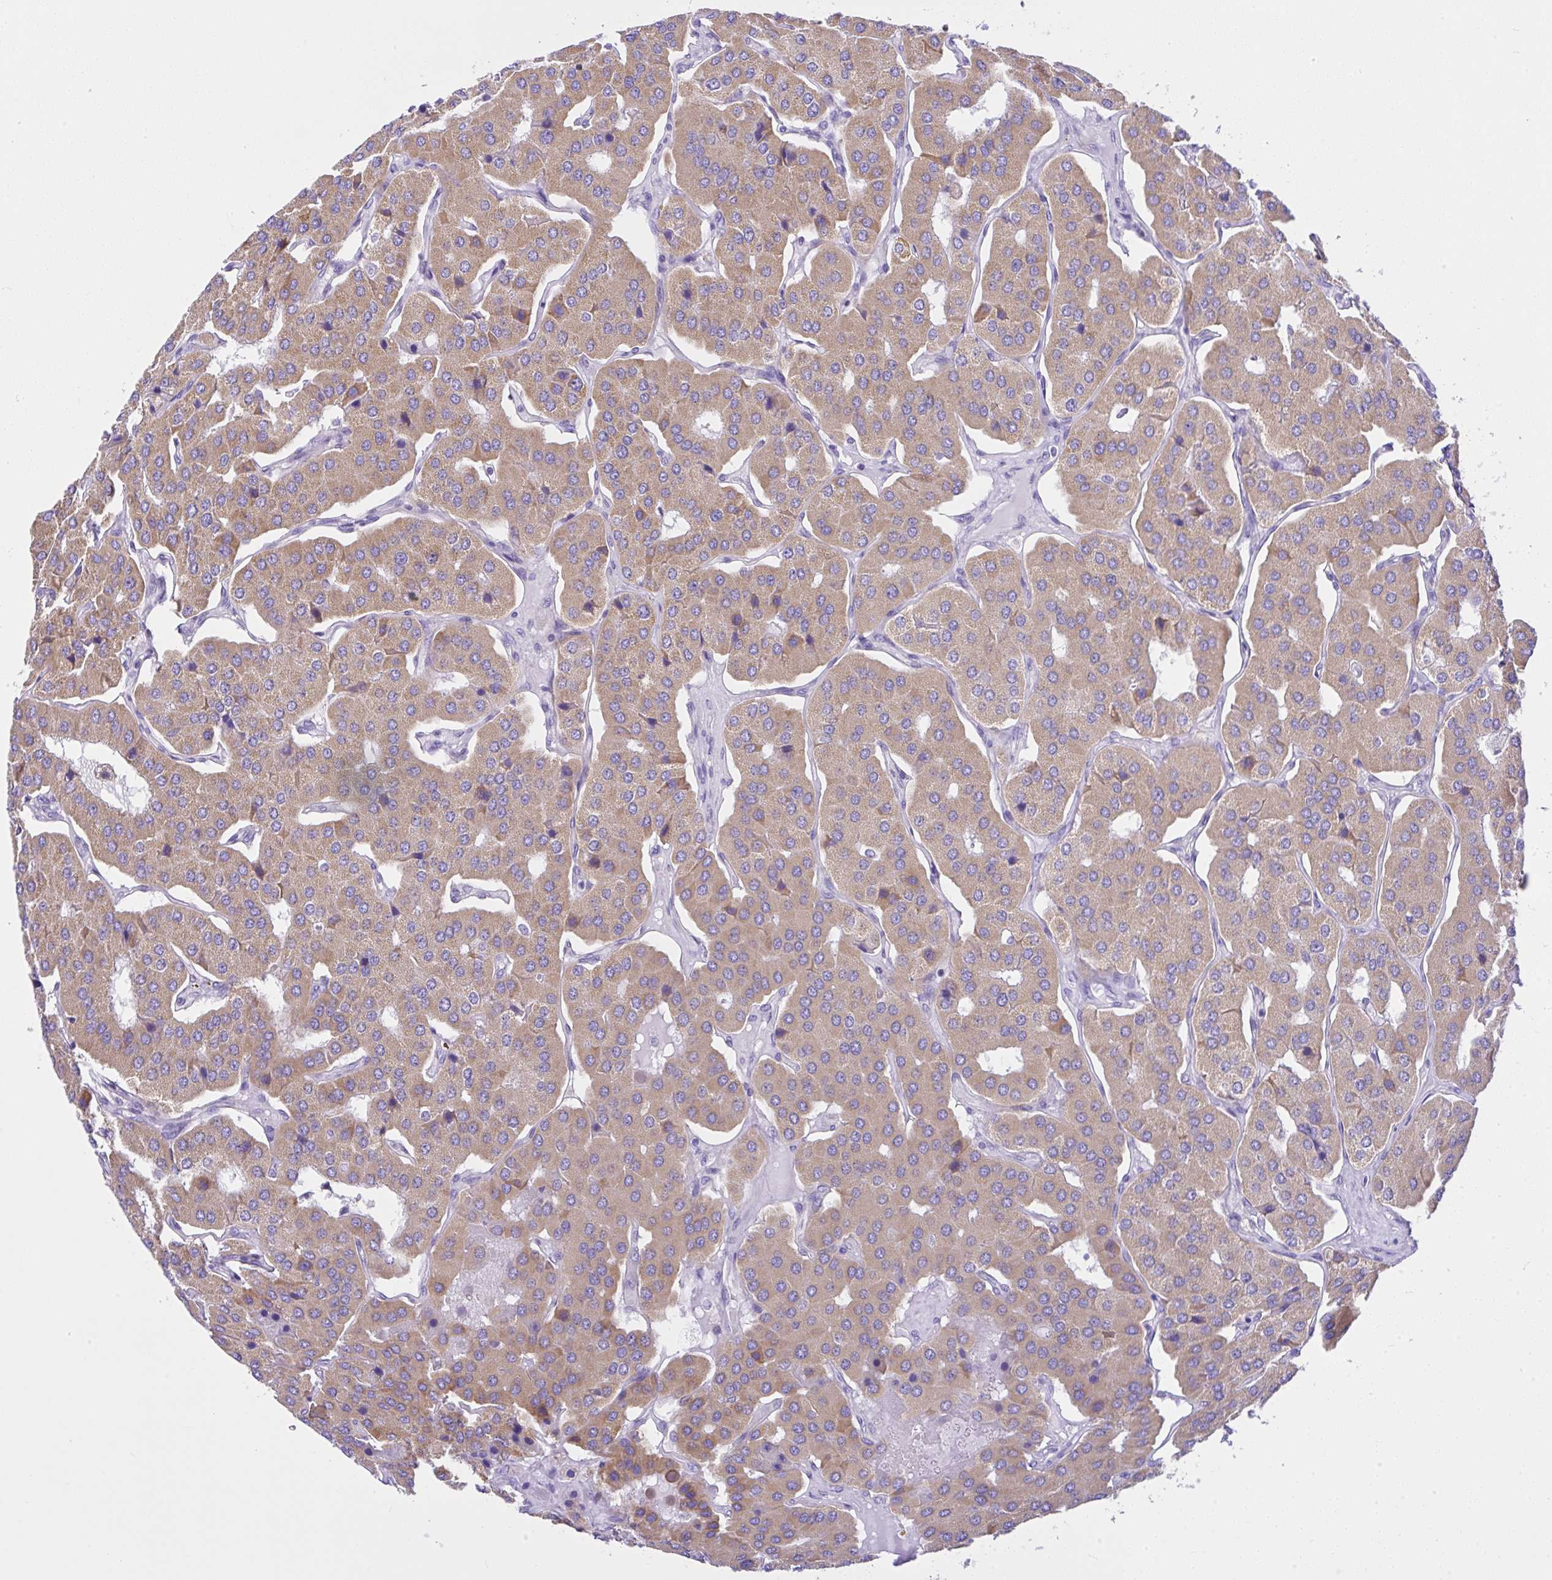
{"staining": {"intensity": "moderate", "quantity": ">75%", "location": "cytoplasmic/membranous"}, "tissue": "parathyroid gland", "cell_type": "Glandular cells", "image_type": "normal", "snomed": [{"axis": "morphology", "description": "Normal tissue, NOS"}, {"axis": "morphology", "description": "Adenoma, NOS"}, {"axis": "topography", "description": "Parathyroid gland"}], "caption": "Immunohistochemistry photomicrograph of normal parathyroid gland: human parathyroid gland stained using immunohistochemistry (IHC) reveals medium levels of moderate protein expression localized specifically in the cytoplasmic/membranous of glandular cells, appearing as a cytoplasmic/membranous brown color.", "gene": "SLC13A1", "patient": {"sex": "female", "age": 86}}